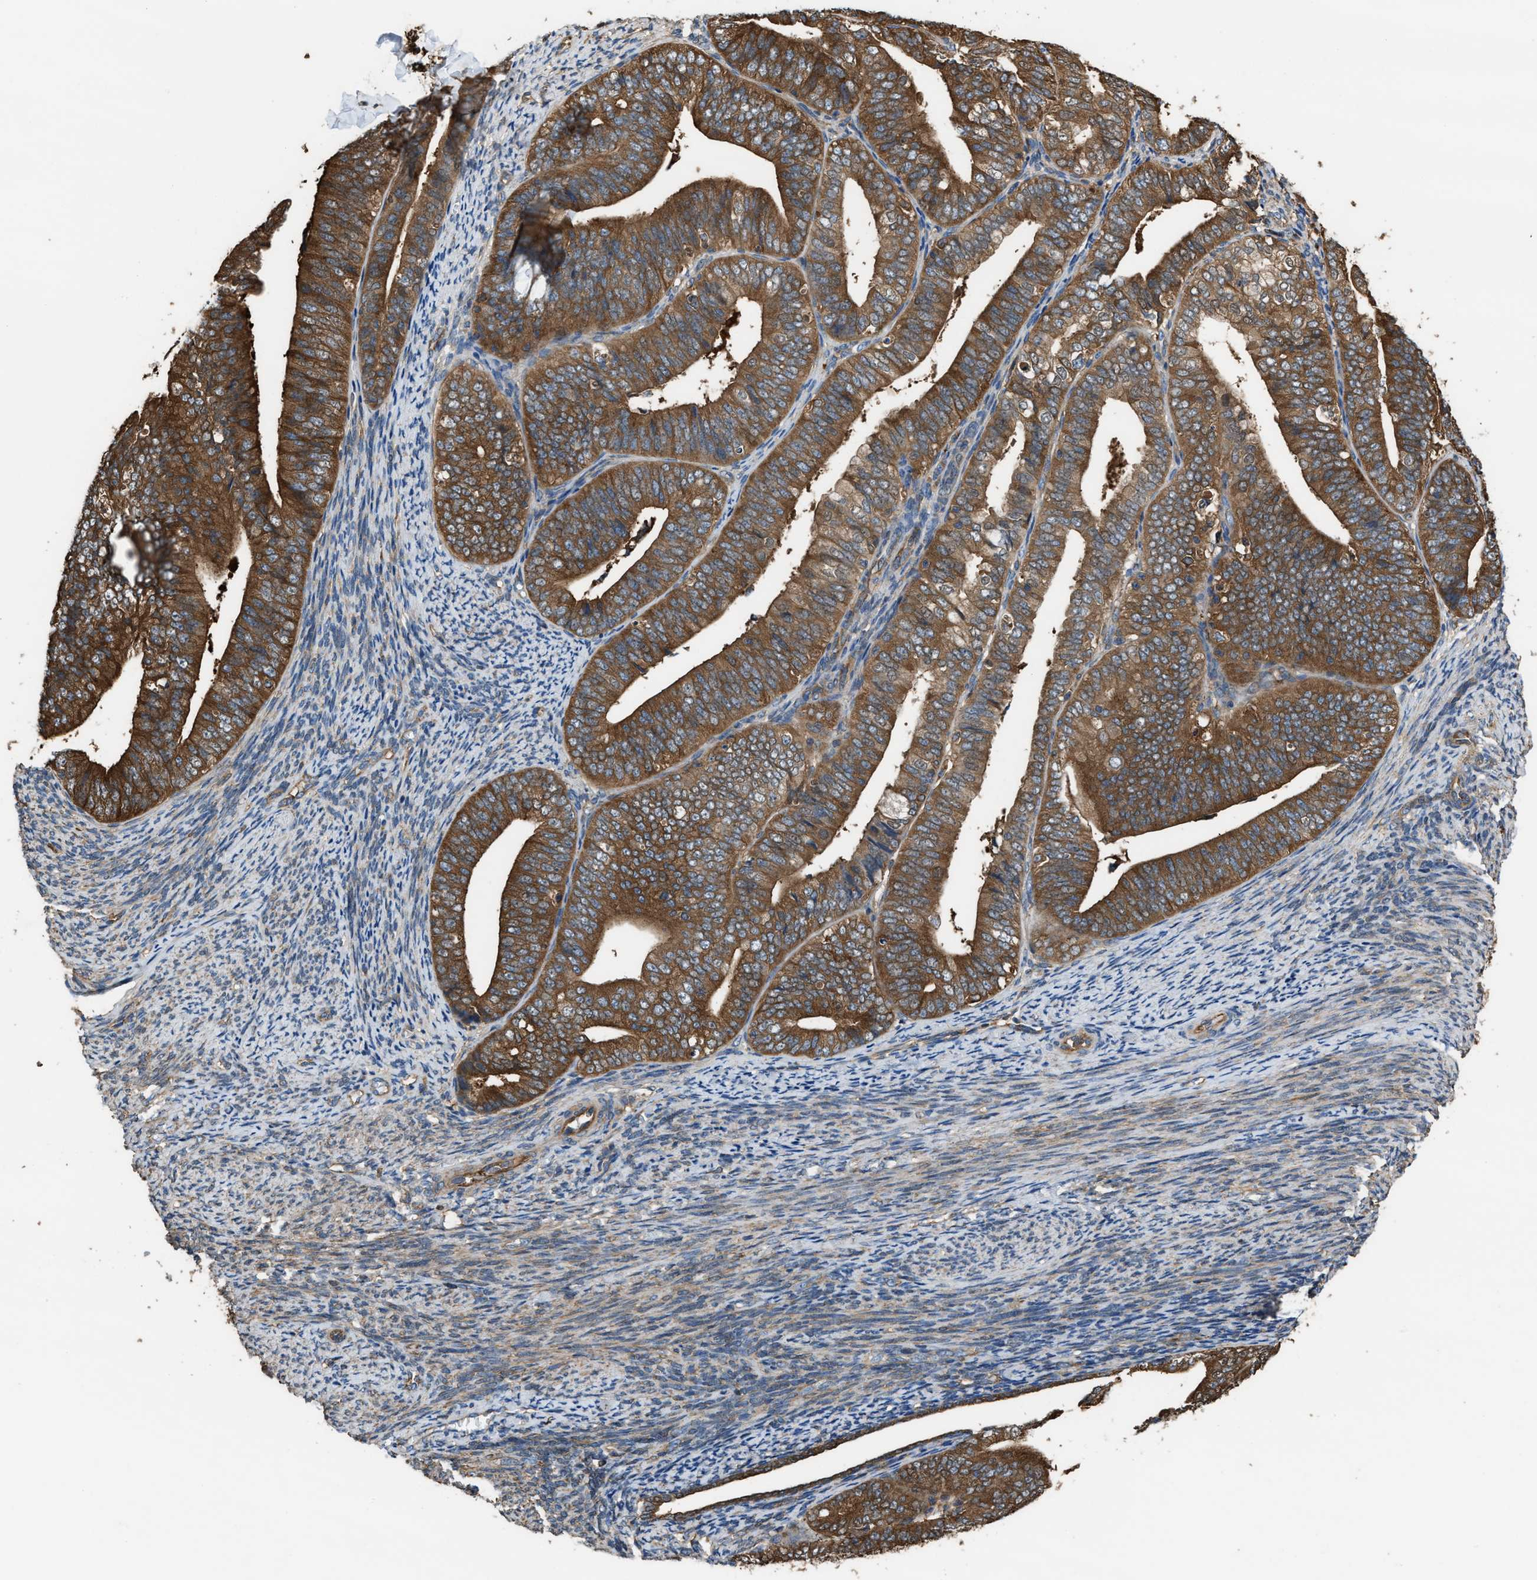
{"staining": {"intensity": "strong", "quantity": ">75%", "location": "cytoplasmic/membranous"}, "tissue": "endometrial cancer", "cell_type": "Tumor cells", "image_type": "cancer", "snomed": [{"axis": "morphology", "description": "Adenocarcinoma, NOS"}, {"axis": "topography", "description": "Endometrium"}], "caption": "Approximately >75% of tumor cells in human endometrial cancer show strong cytoplasmic/membranous protein staining as visualized by brown immunohistochemical staining.", "gene": "ATIC", "patient": {"sex": "female", "age": 63}}